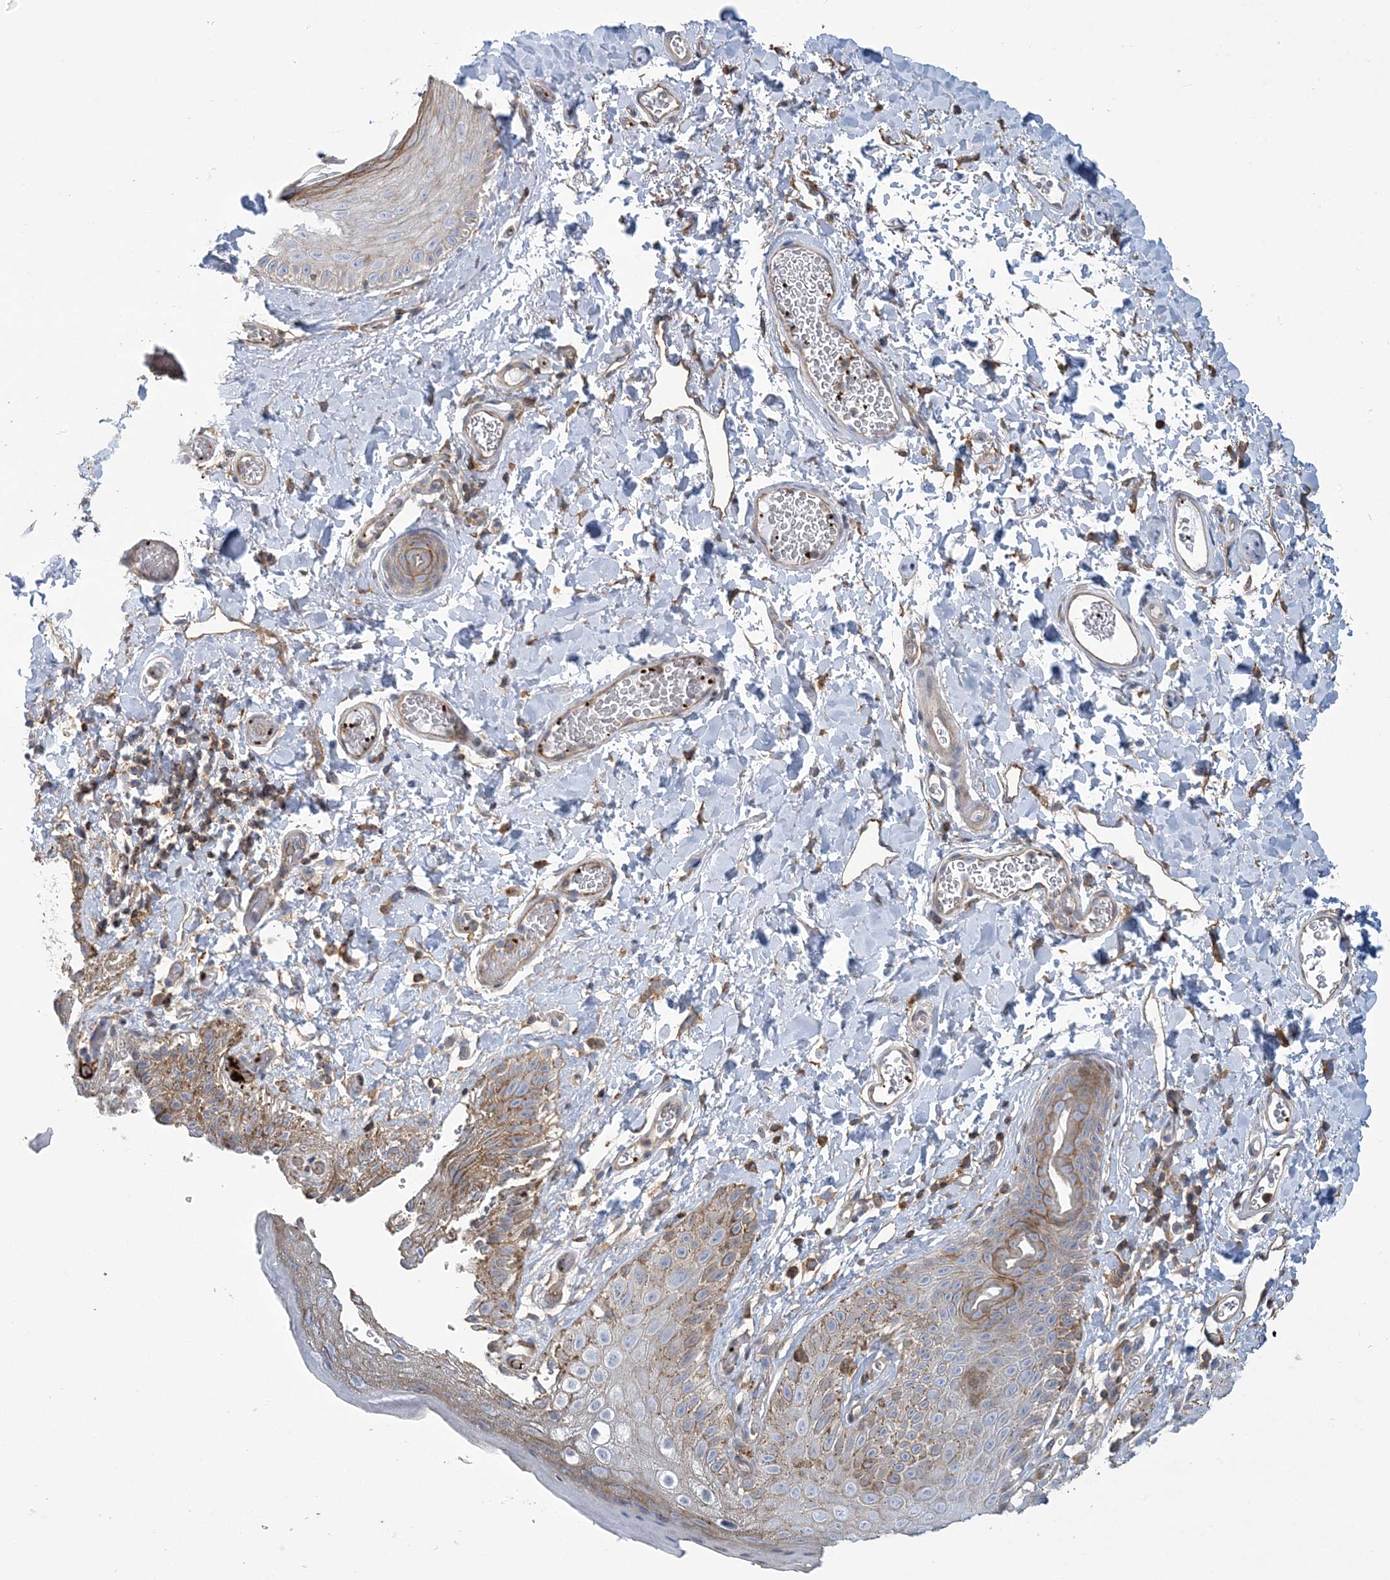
{"staining": {"intensity": "weak", "quantity": "25%-75%", "location": "cytoplasmic/membranous"}, "tissue": "skin", "cell_type": "Epidermal cells", "image_type": "normal", "snomed": [{"axis": "morphology", "description": "Normal tissue, NOS"}, {"axis": "topography", "description": "Anal"}], "caption": "A brown stain shows weak cytoplasmic/membranous positivity of a protein in epidermal cells of normal human skin.", "gene": "ARAP2", "patient": {"sex": "male", "age": 44}}